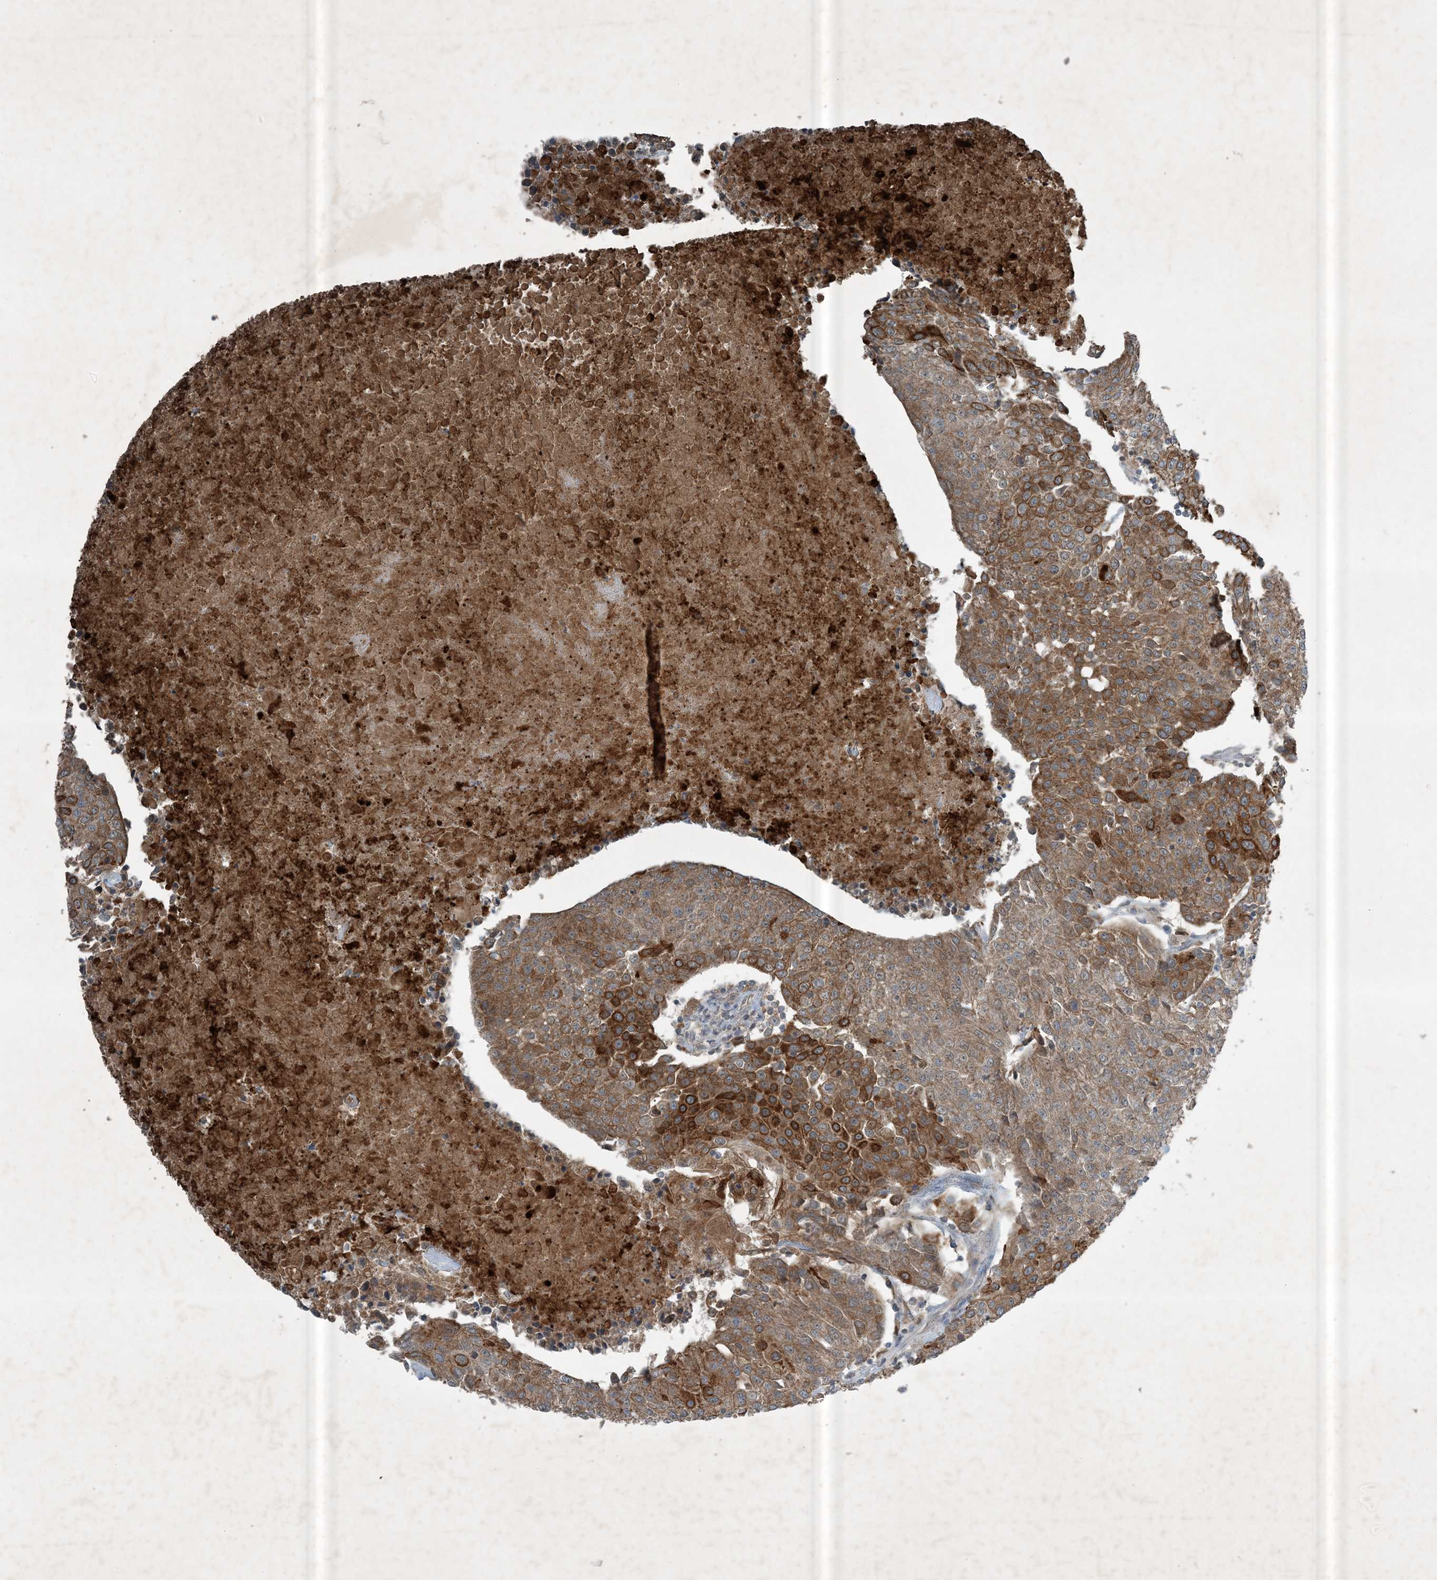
{"staining": {"intensity": "moderate", "quantity": ">75%", "location": "cytoplasmic/membranous"}, "tissue": "urothelial cancer", "cell_type": "Tumor cells", "image_type": "cancer", "snomed": [{"axis": "morphology", "description": "Urothelial carcinoma, High grade"}, {"axis": "topography", "description": "Urinary bladder"}], "caption": "About >75% of tumor cells in human urothelial cancer show moderate cytoplasmic/membranous protein expression as visualized by brown immunohistochemical staining.", "gene": "MDN1", "patient": {"sex": "female", "age": 85}}